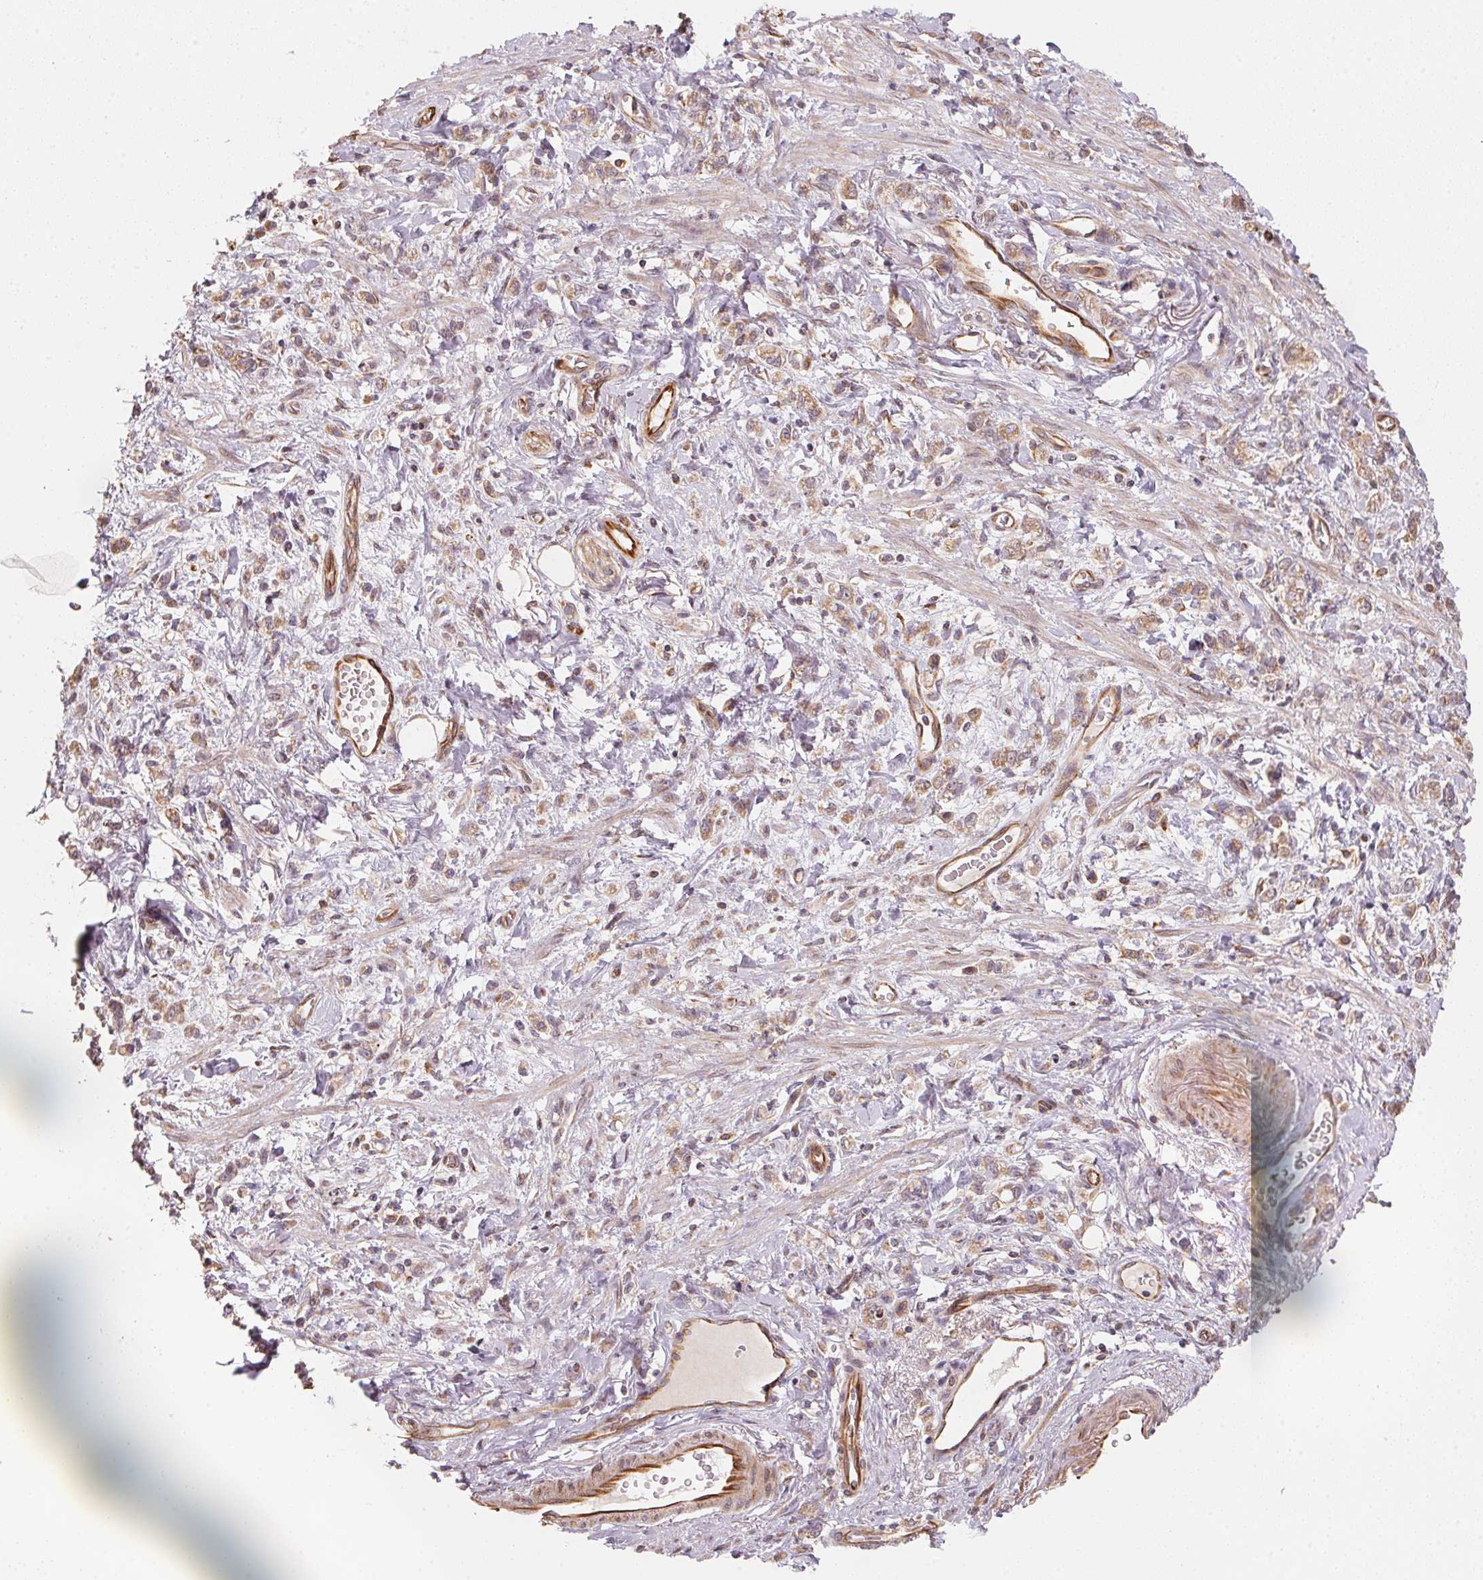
{"staining": {"intensity": "weak", "quantity": "25%-75%", "location": "cytoplasmic/membranous"}, "tissue": "stomach cancer", "cell_type": "Tumor cells", "image_type": "cancer", "snomed": [{"axis": "morphology", "description": "Adenocarcinoma, NOS"}, {"axis": "topography", "description": "Stomach"}], "caption": "Tumor cells demonstrate low levels of weak cytoplasmic/membranous expression in about 25%-75% of cells in human stomach cancer (adenocarcinoma).", "gene": "TSPAN12", "patient": {"sex": "male", "age": 77}}